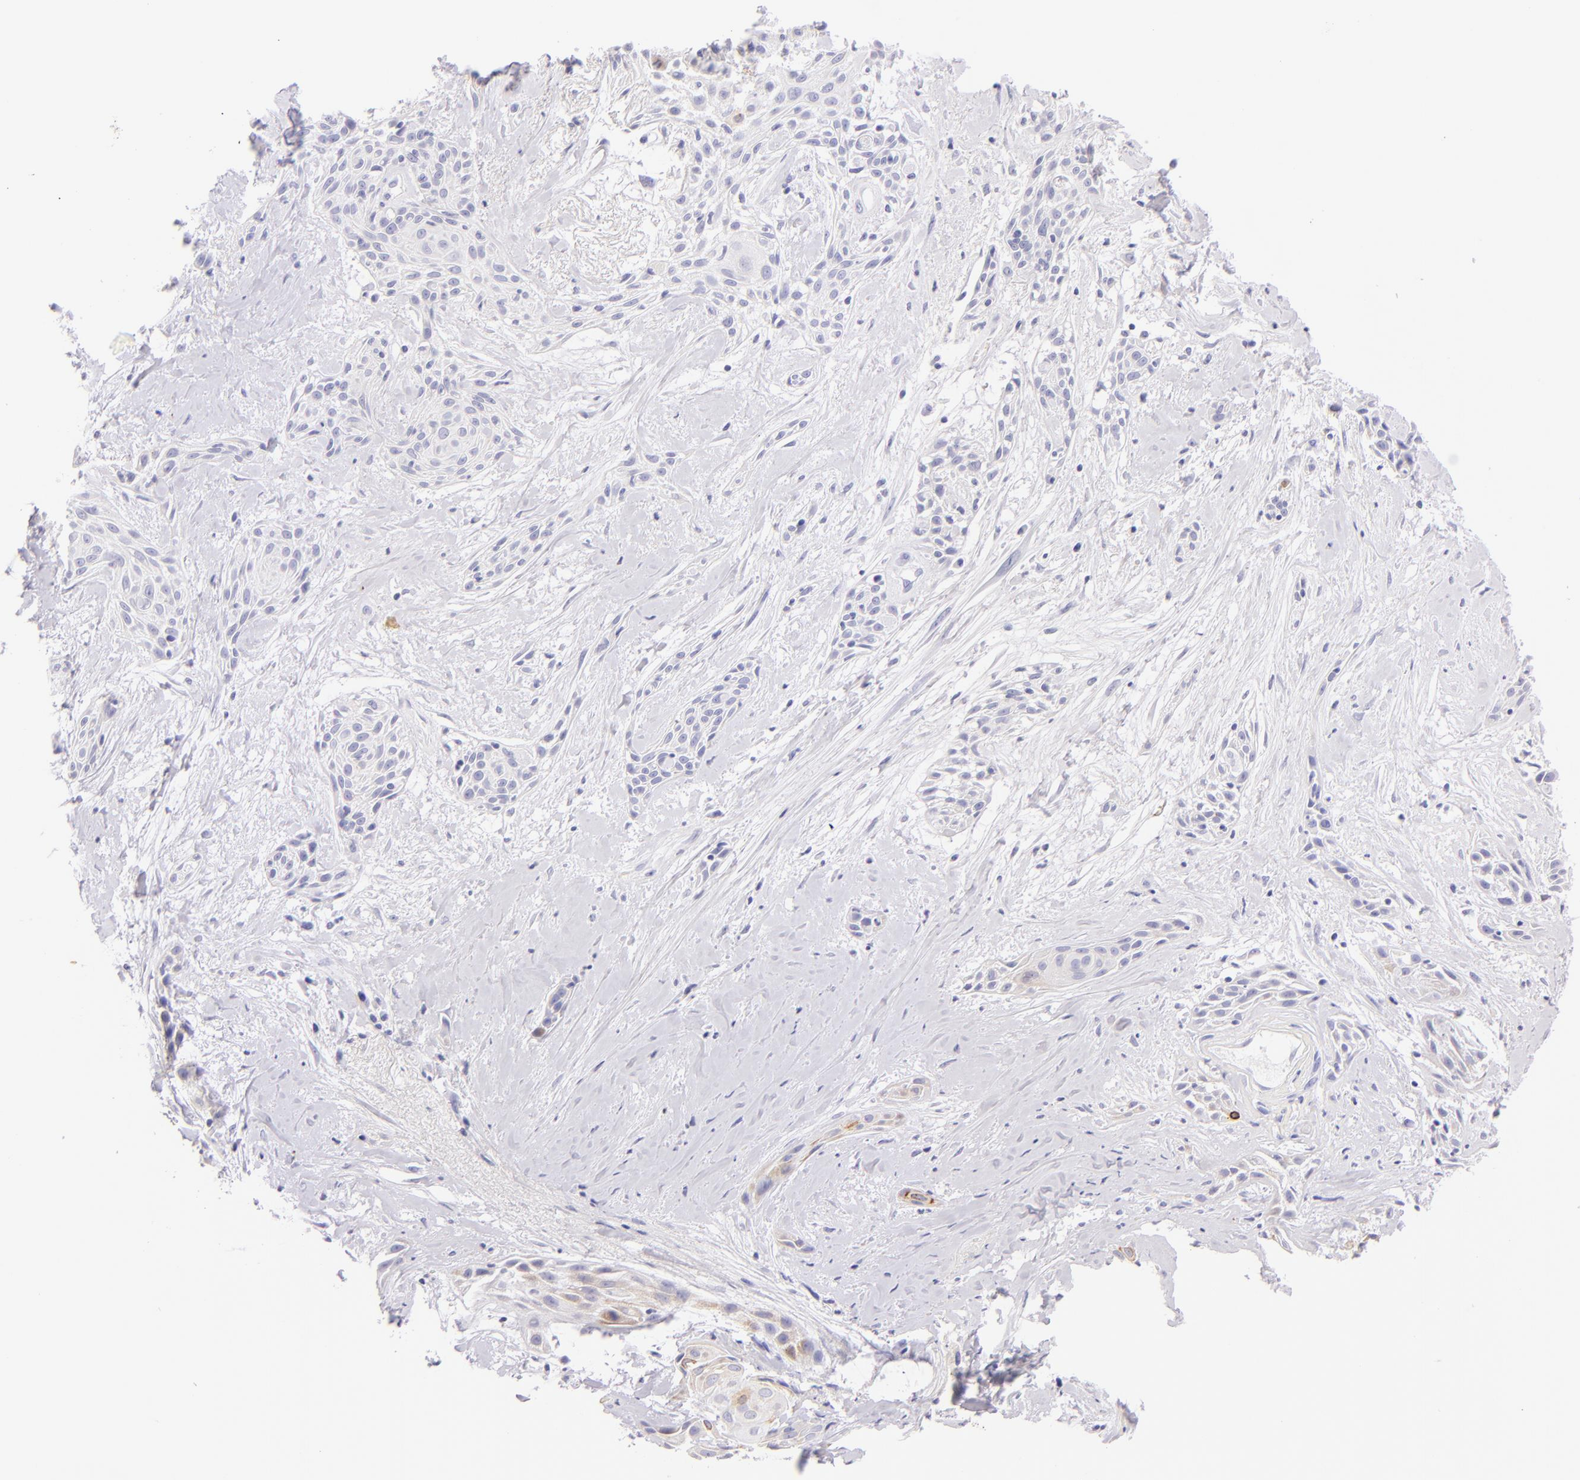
{"staining": {"intensity": "negative", "quantity": "none", "location": "none"}, "tissue": "skin cancer", "cell_type": "Tumor cells", "image_type": "cancer", "snomed": [{"axis": "morphology", "description": "Squamous cell carcinoma, NOS"}, {"axis": "topography", "description": "Skin"}, {"axis": "topography", "description": "Anal"}], "caption": "Immunohistochemical staining of squamous cell carcinoma (skin) demonstrates no significant positivity in tumor cells.", "gene": "SDC1", "patient": {"sex": "male", "age": 64}}